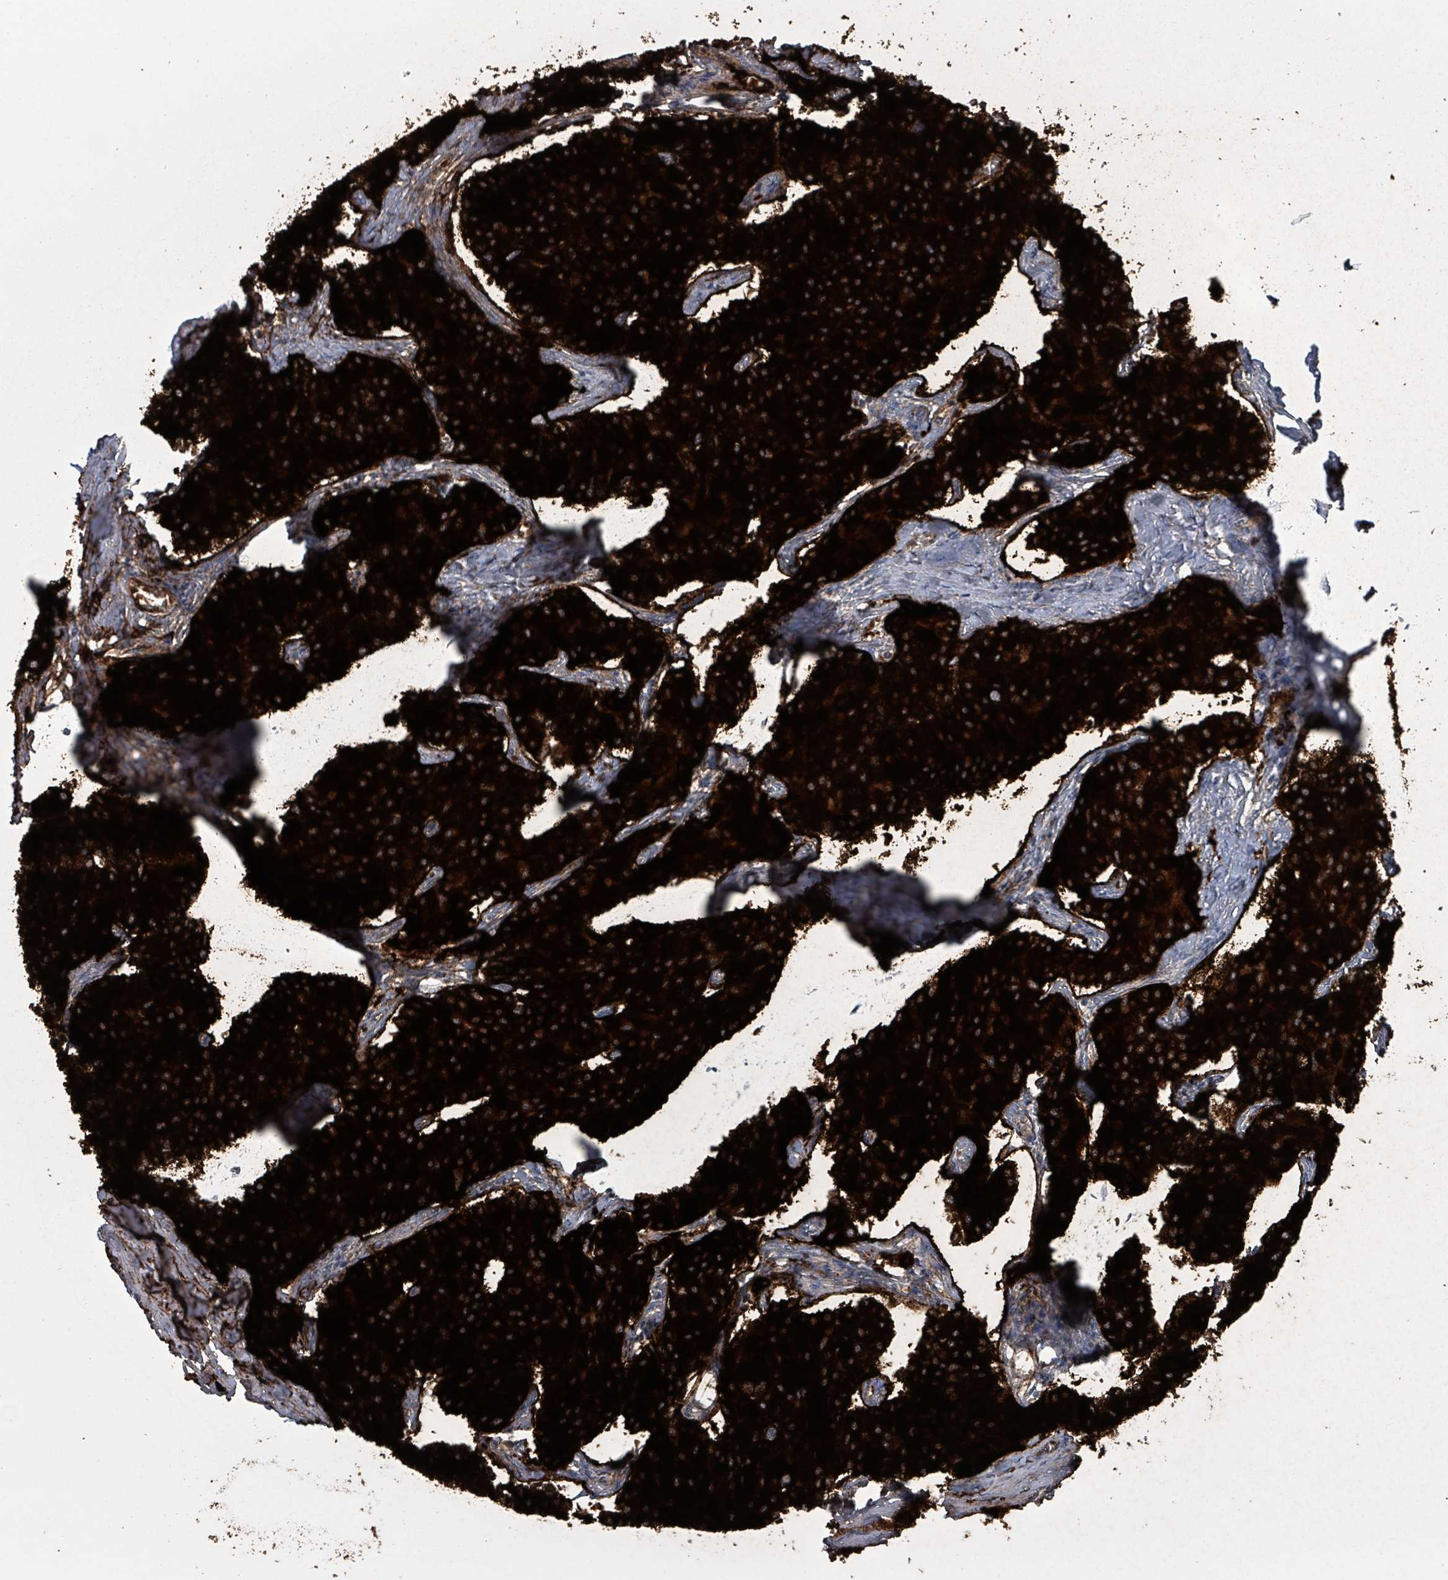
{"staining": {"intensity": "strong", "quantity": ">75%", "location": "cytoplasmic/membranous"}, "tissue": "carcinoid", "cell_type": "Tumor cells", "image_type": "cancer", "snomed": [{"axis": "morphology", "description": "Carcinoid, malignant, NOS"}, {"axis": "topography", "description": "Colon"}], "caption": "A high amount of strong cytoplasmic/membranous staining is identified in approximately >75% of tumor cells in carcinoid tissue.", "gene": "TAAR5", "patient": {"sex": "female", "age": 52}}